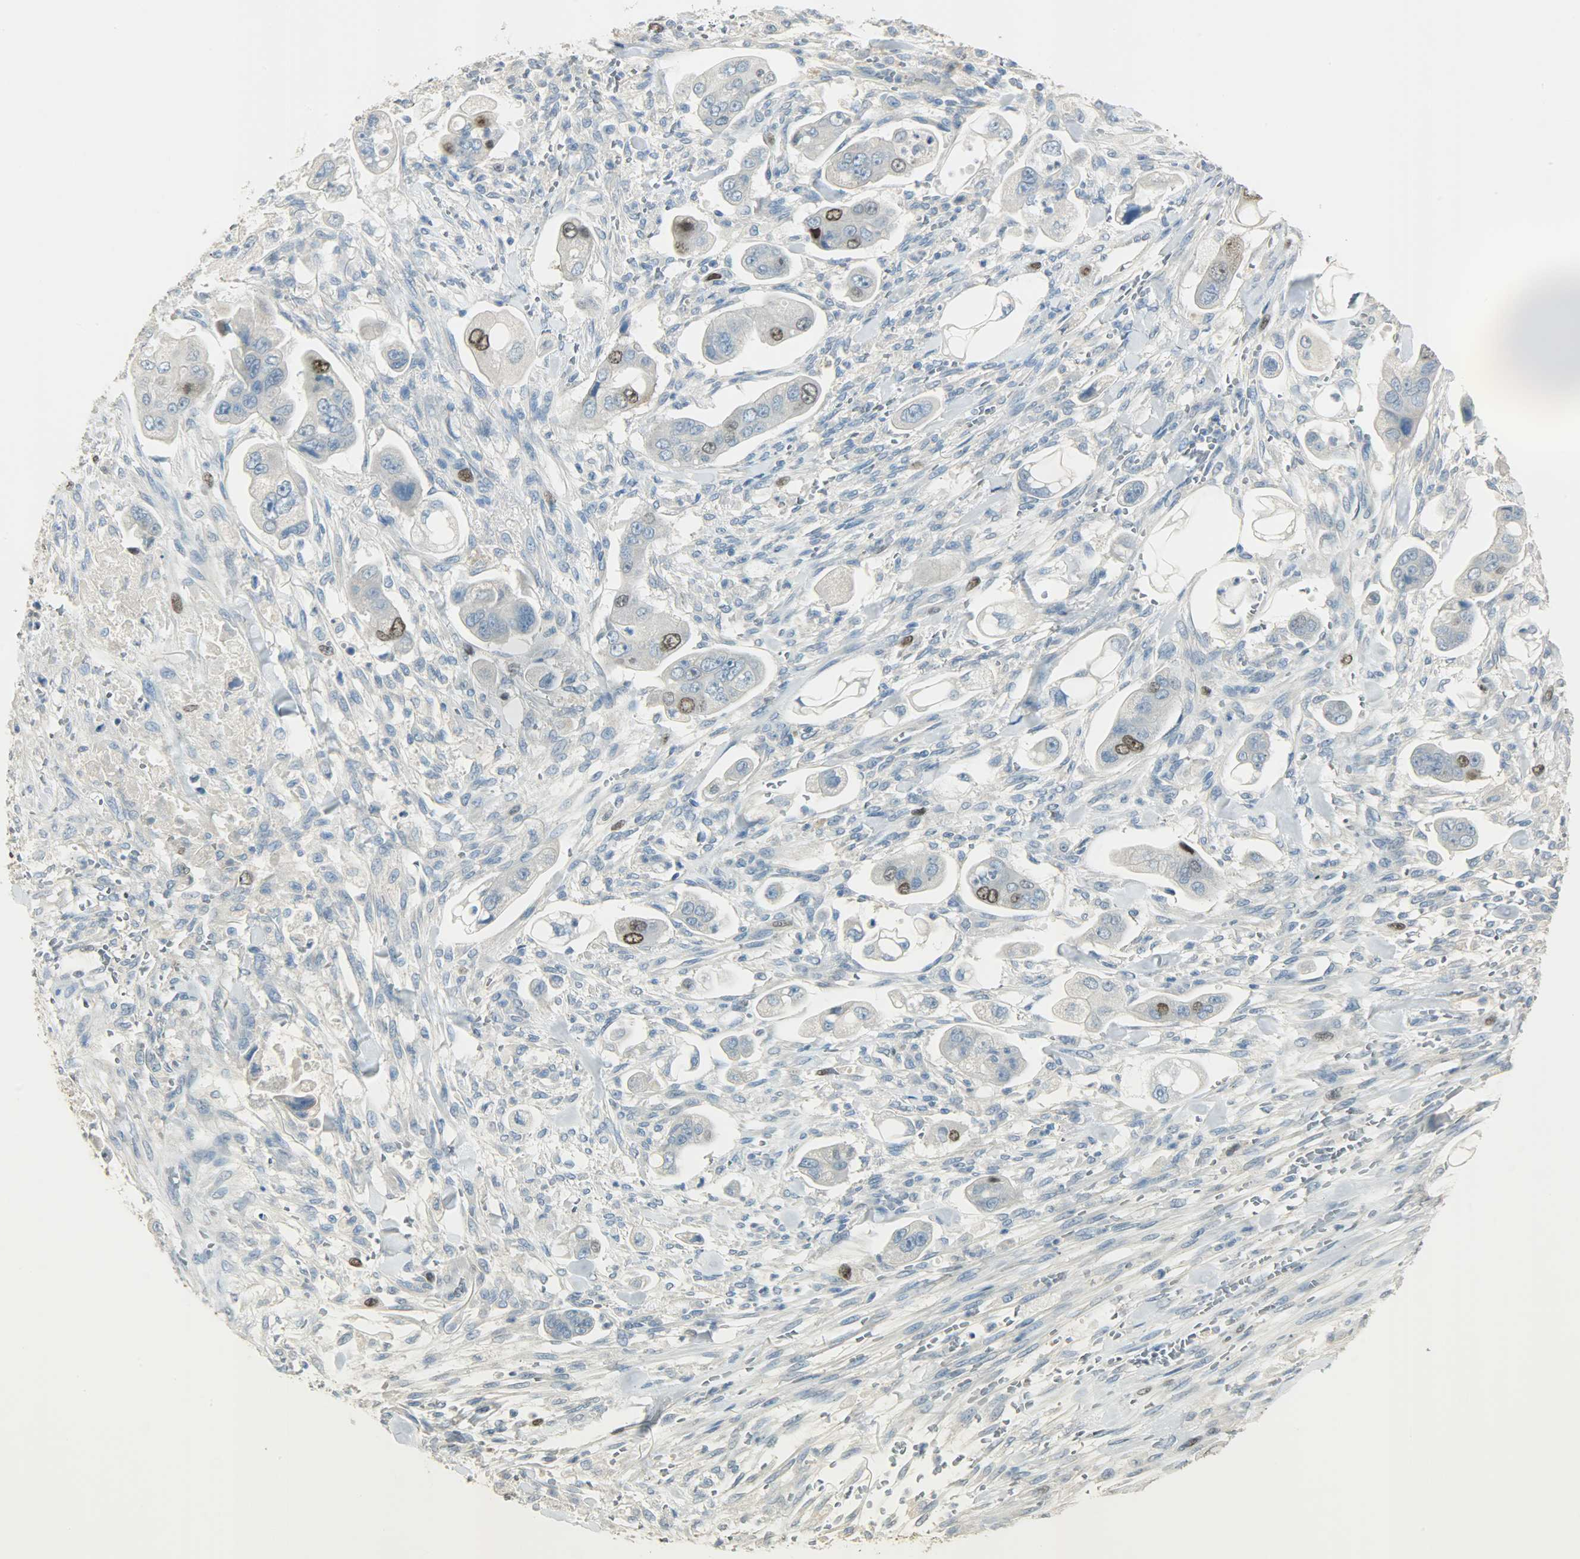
{"staining": {"intensity": "strong", "quantity": "<25%", "location": "nuclear"}, "tissue": "stomach cancer", "cell_type": "Tumor cells", "image_type": "cancer", "snomed": [{"axis": "morphology", "description": "Adenocarcinoma, NOS"}, {"axis": "topography", "description": "Stomach"}], "caption": "Adenocarcinoma (stomach) stained with immunohistochemistry reveals strong nuclear positivity in approximately <25% of tumor cells. (DAB IHC with brightfield microscopy, high magnification).", "gene": "TPX2", "patient": {"sex": "male", "age": 62}}